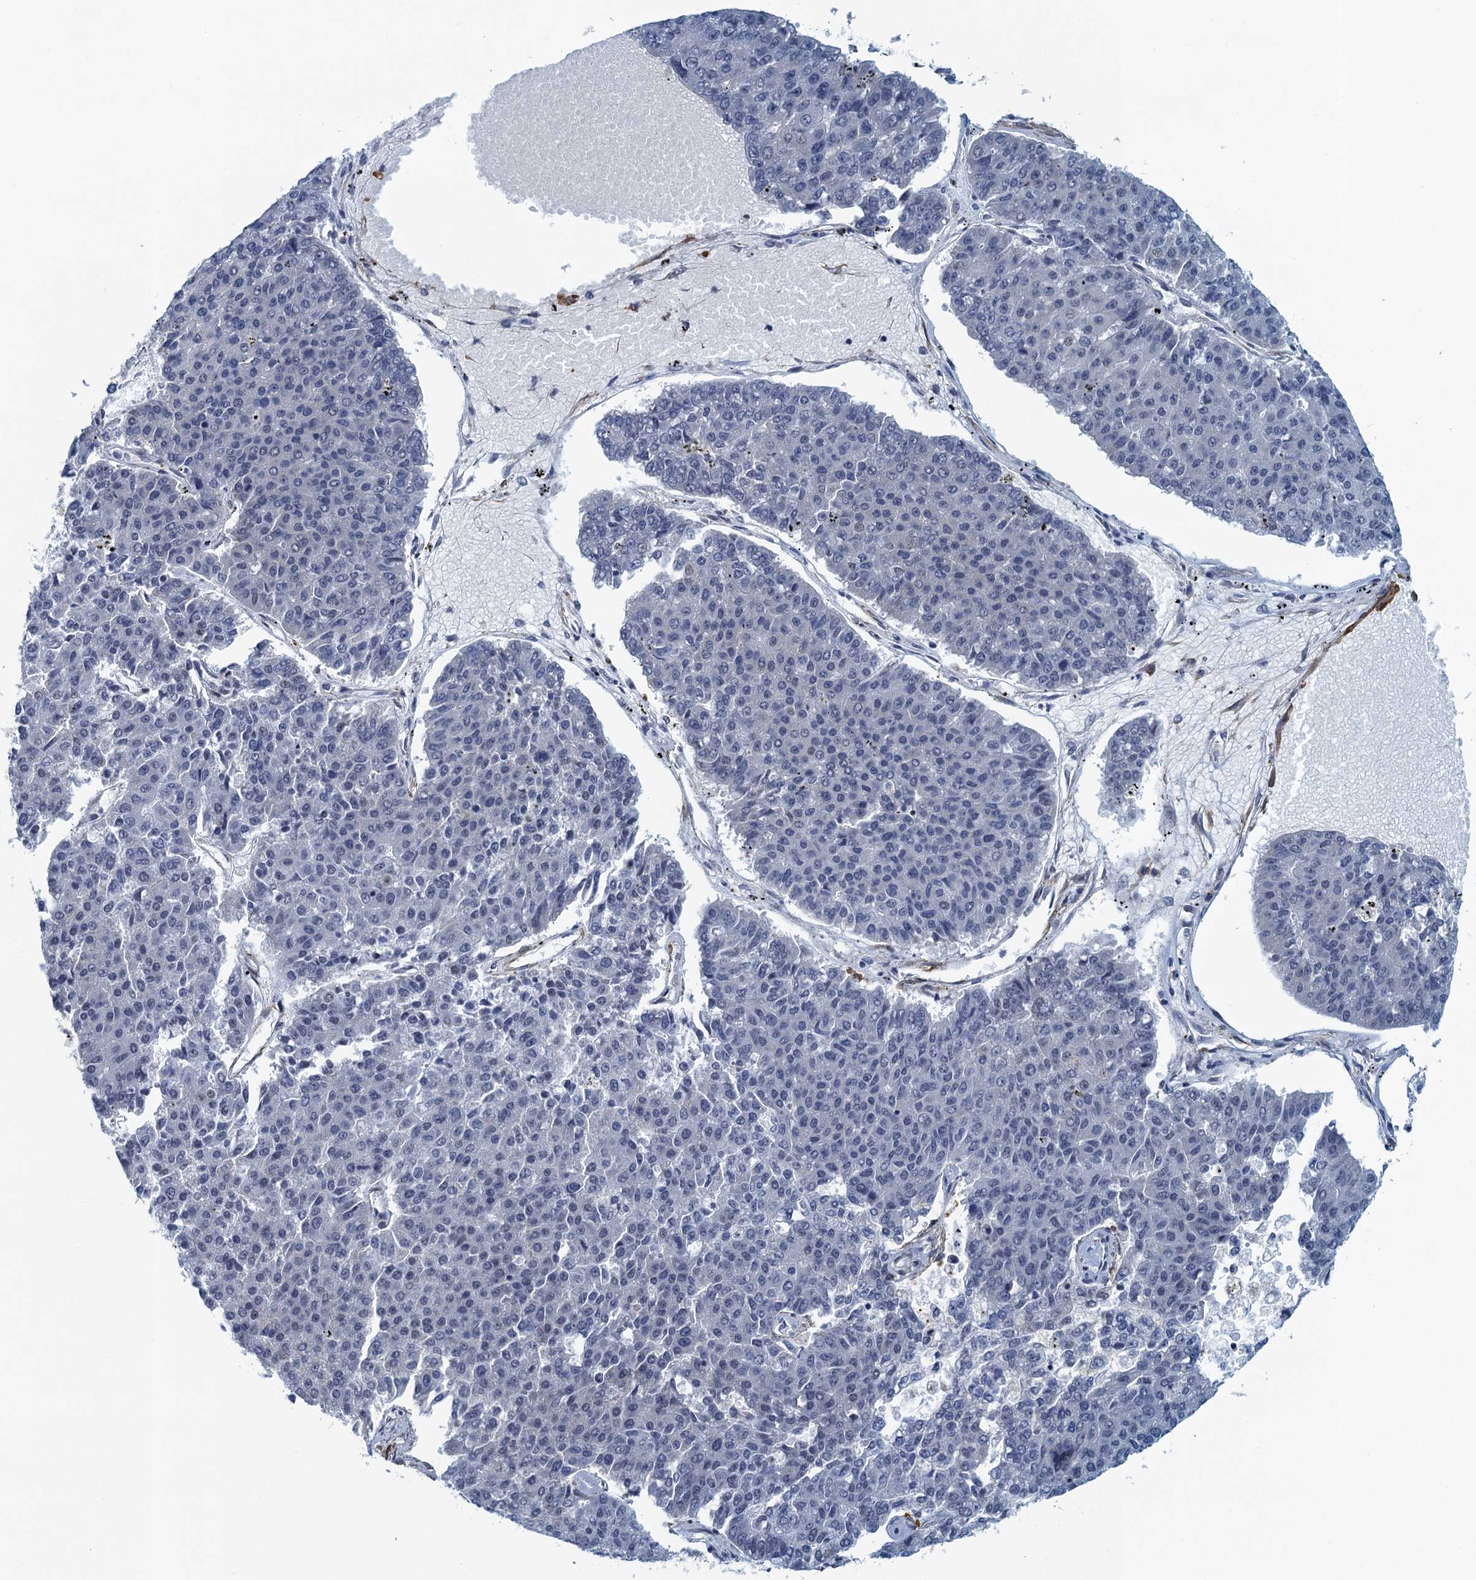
{"staining": {"intensity": "negative", "quantity": "none", "location": "none"}, "tissue": "pancreatic cancer", "cell_type": "Tumor cells", "image_type": "cancer", "snomed": [{"axis": "morphology", "description": "Adenocarcinoma, NOS"}, {"axis": "topography", "description": "Pancreas"}], "caption": "A histopathology image of human pancreatic adenocarcinoma is negative for staining in tumor cells. (DAB immunohistochemistry, high magnification).", "gene": "ALG2", "patient": {"sex": "male", "age": 50}}